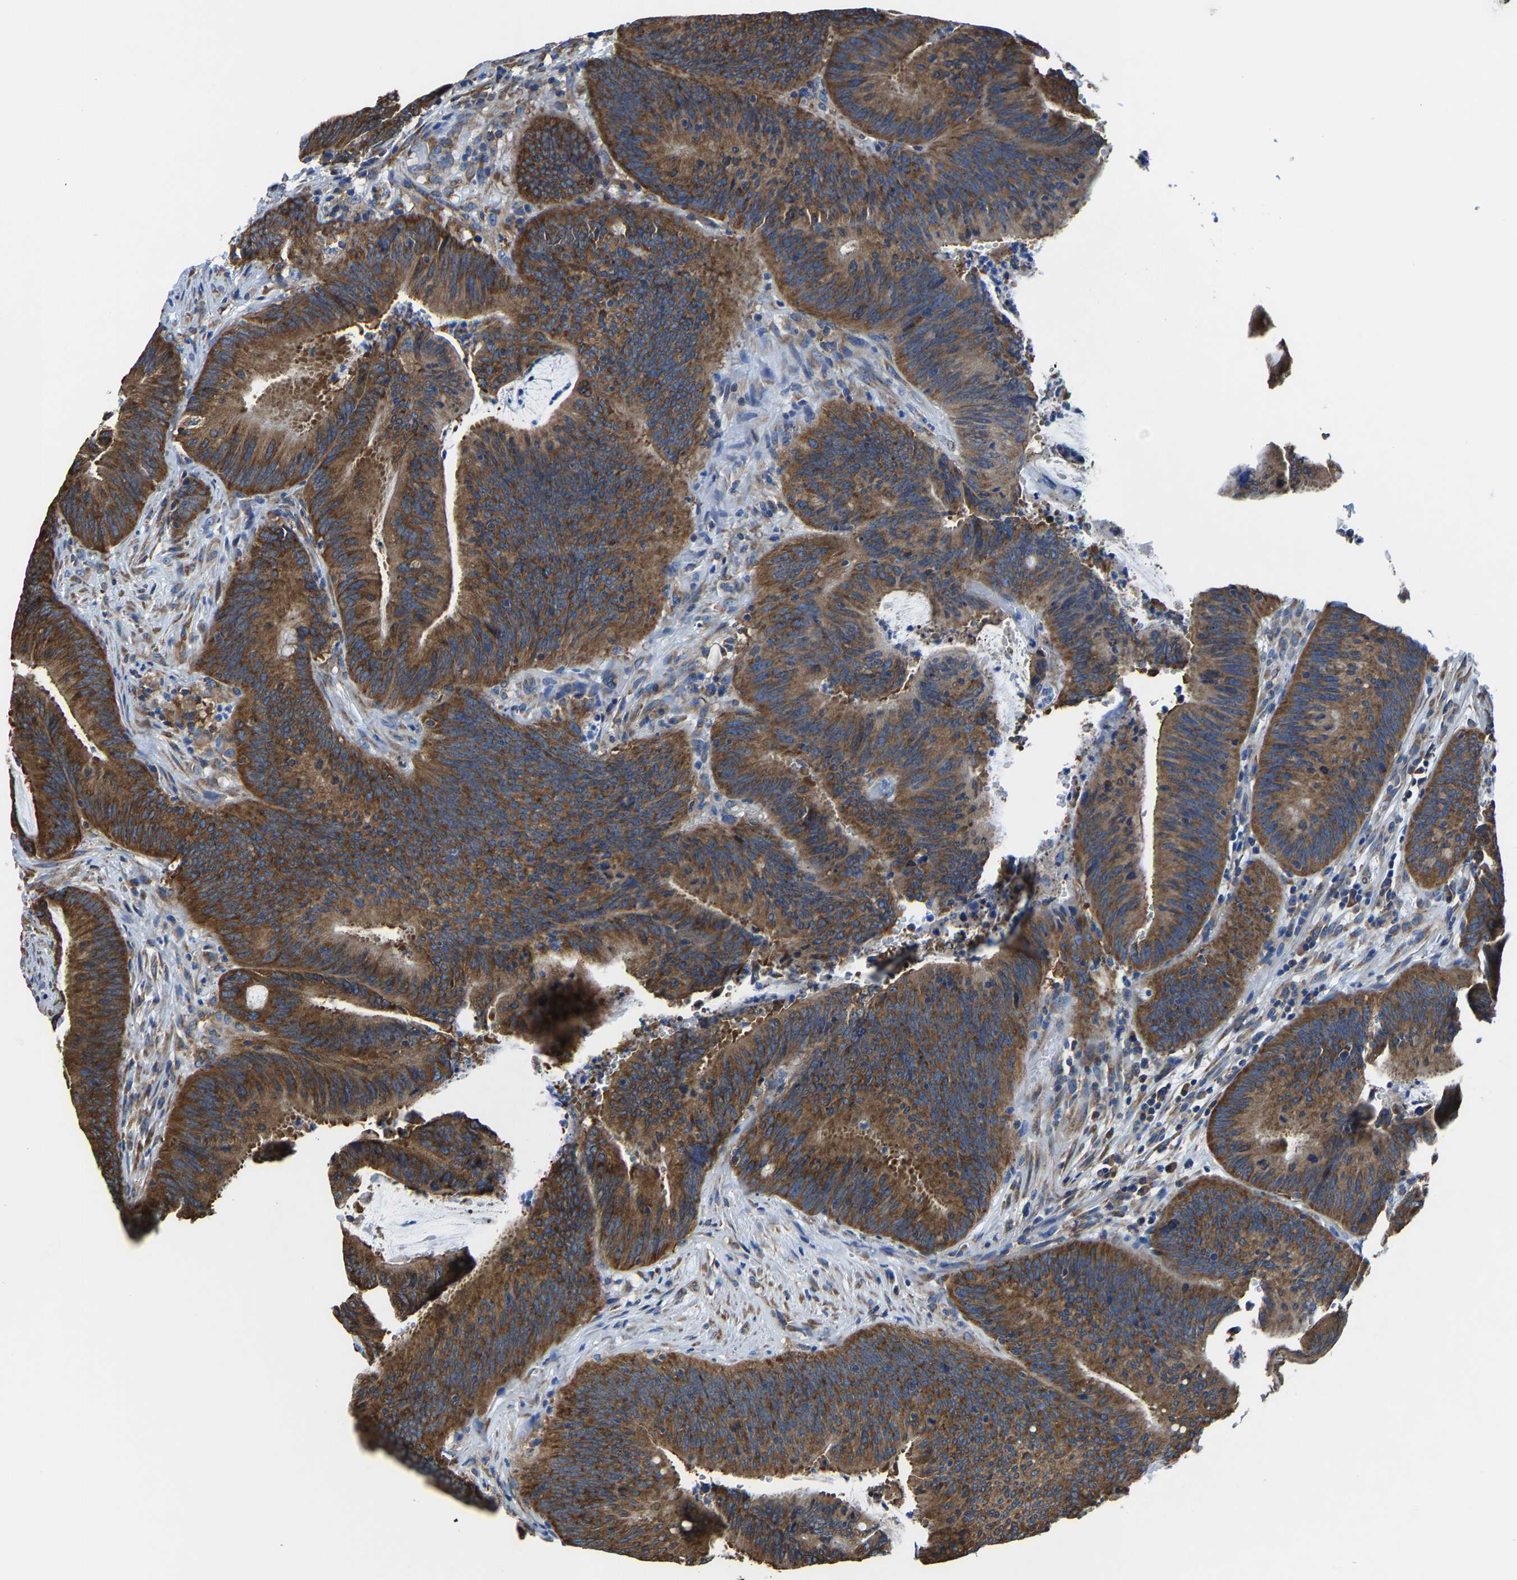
{"staining": {"intensity": "strong", "quantity": ">75%", "location": "cytoplasmic/membranous"}, "tissue": "colorectal cancer", "cell_type": "Tumor cells", "image_type": "cancer", "snomed": [{"axis": "morphology", "description": "Normal tissue, NOS"}, {"axis": "morphology", "description": "Adenocarcinoma, NOS"}, {"axis": "topography", "description": "Rectum"}], "caption": "DAB immunohistochemical staining of adenocarcinoma (colorectal) displays strong cytoplasmic/membranous protein expression in about >75% of tumor cells.", "gene": "G3BP2", "patient": {"sex": "female", "age": 66}}